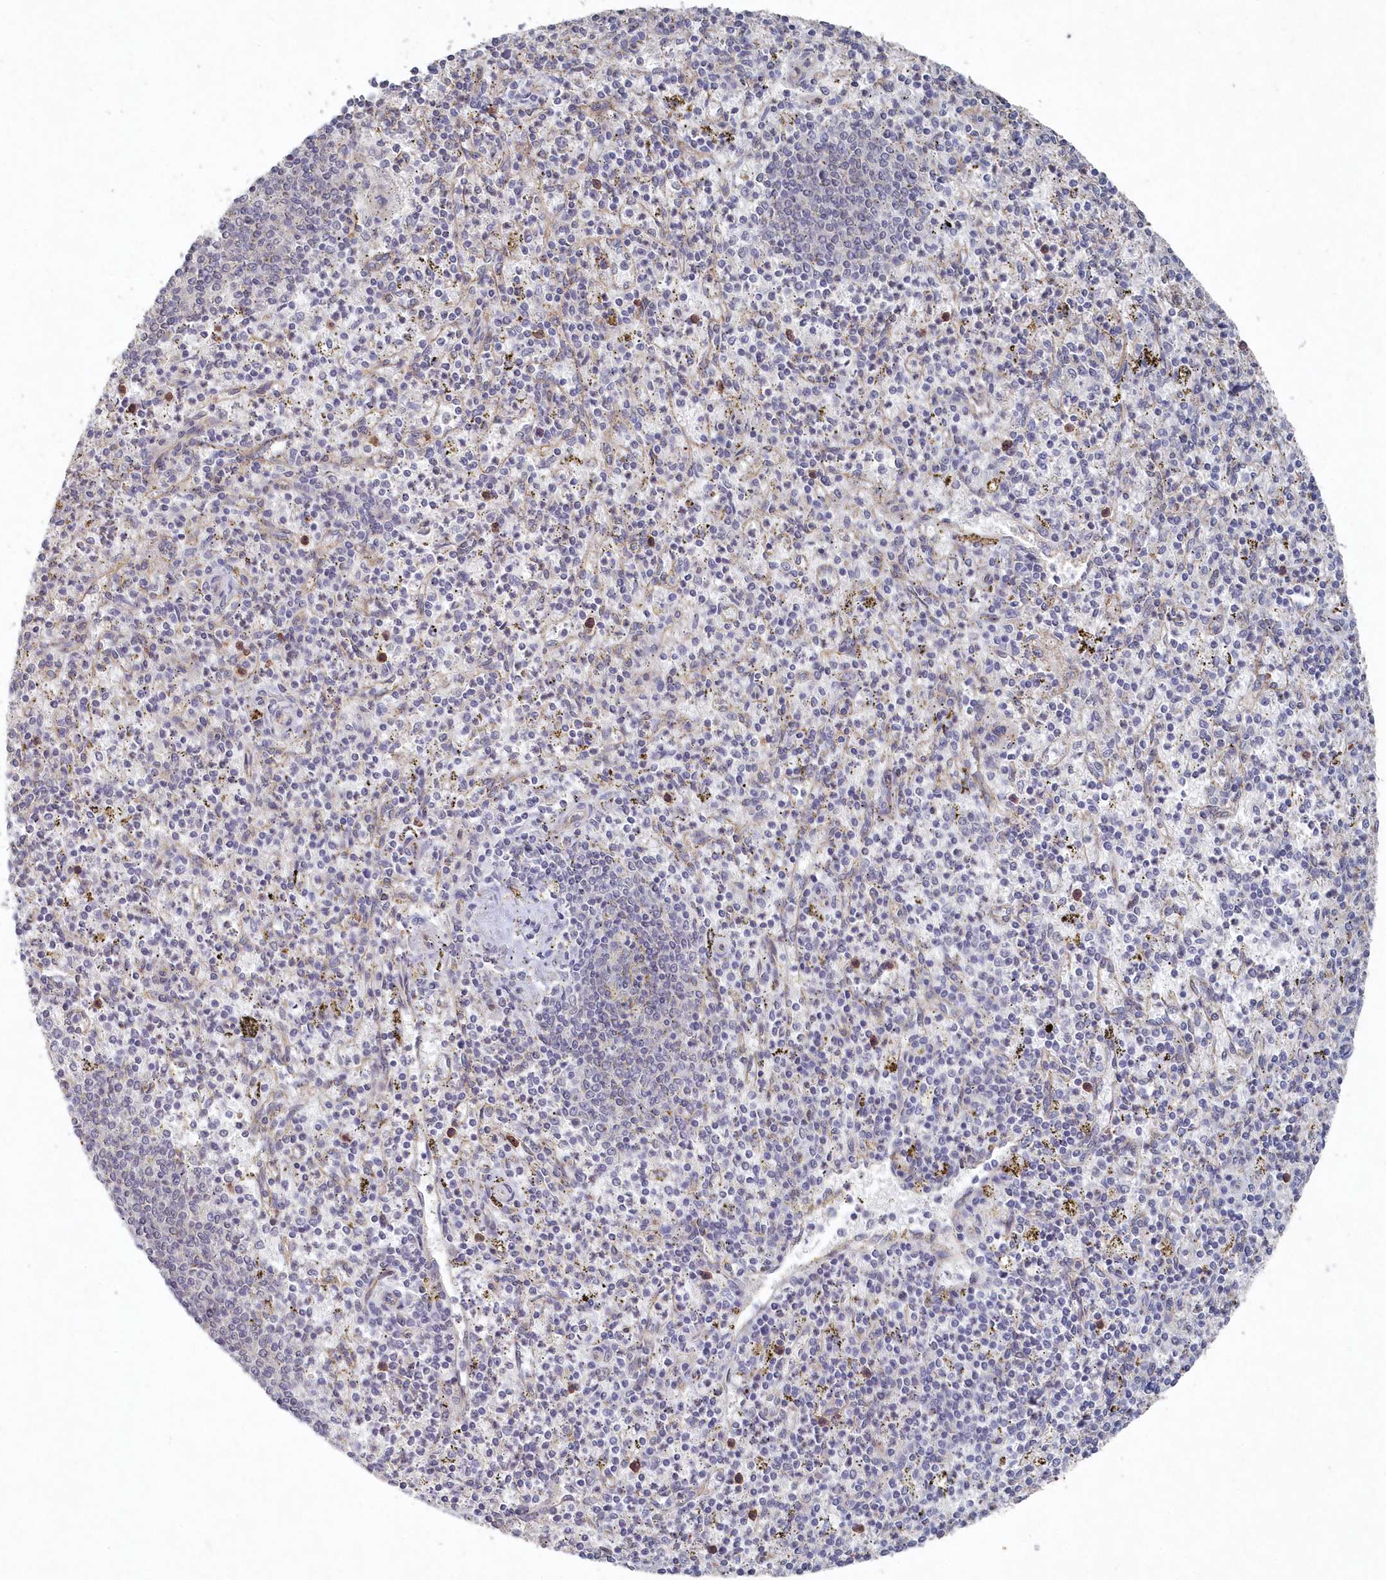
{"staining": {"intensity": "negative", "quantity": "none", "location": "none"}, "tissue": "spleen", "cell_type": "Cells in red pulp", "image_type": "normal", "snomed": [{"axis": "morphology", "description": "Normal tissue, NOS"}, {"axis": "topography", "description": "Spleen"}], "caption": "This is an immunohistochemistry (IHC) image of unremarkable human spleen. There is no expression in cells in red pulp.", "gene": "VSIG2", "patient": {"sex": "male", "age": 72}}